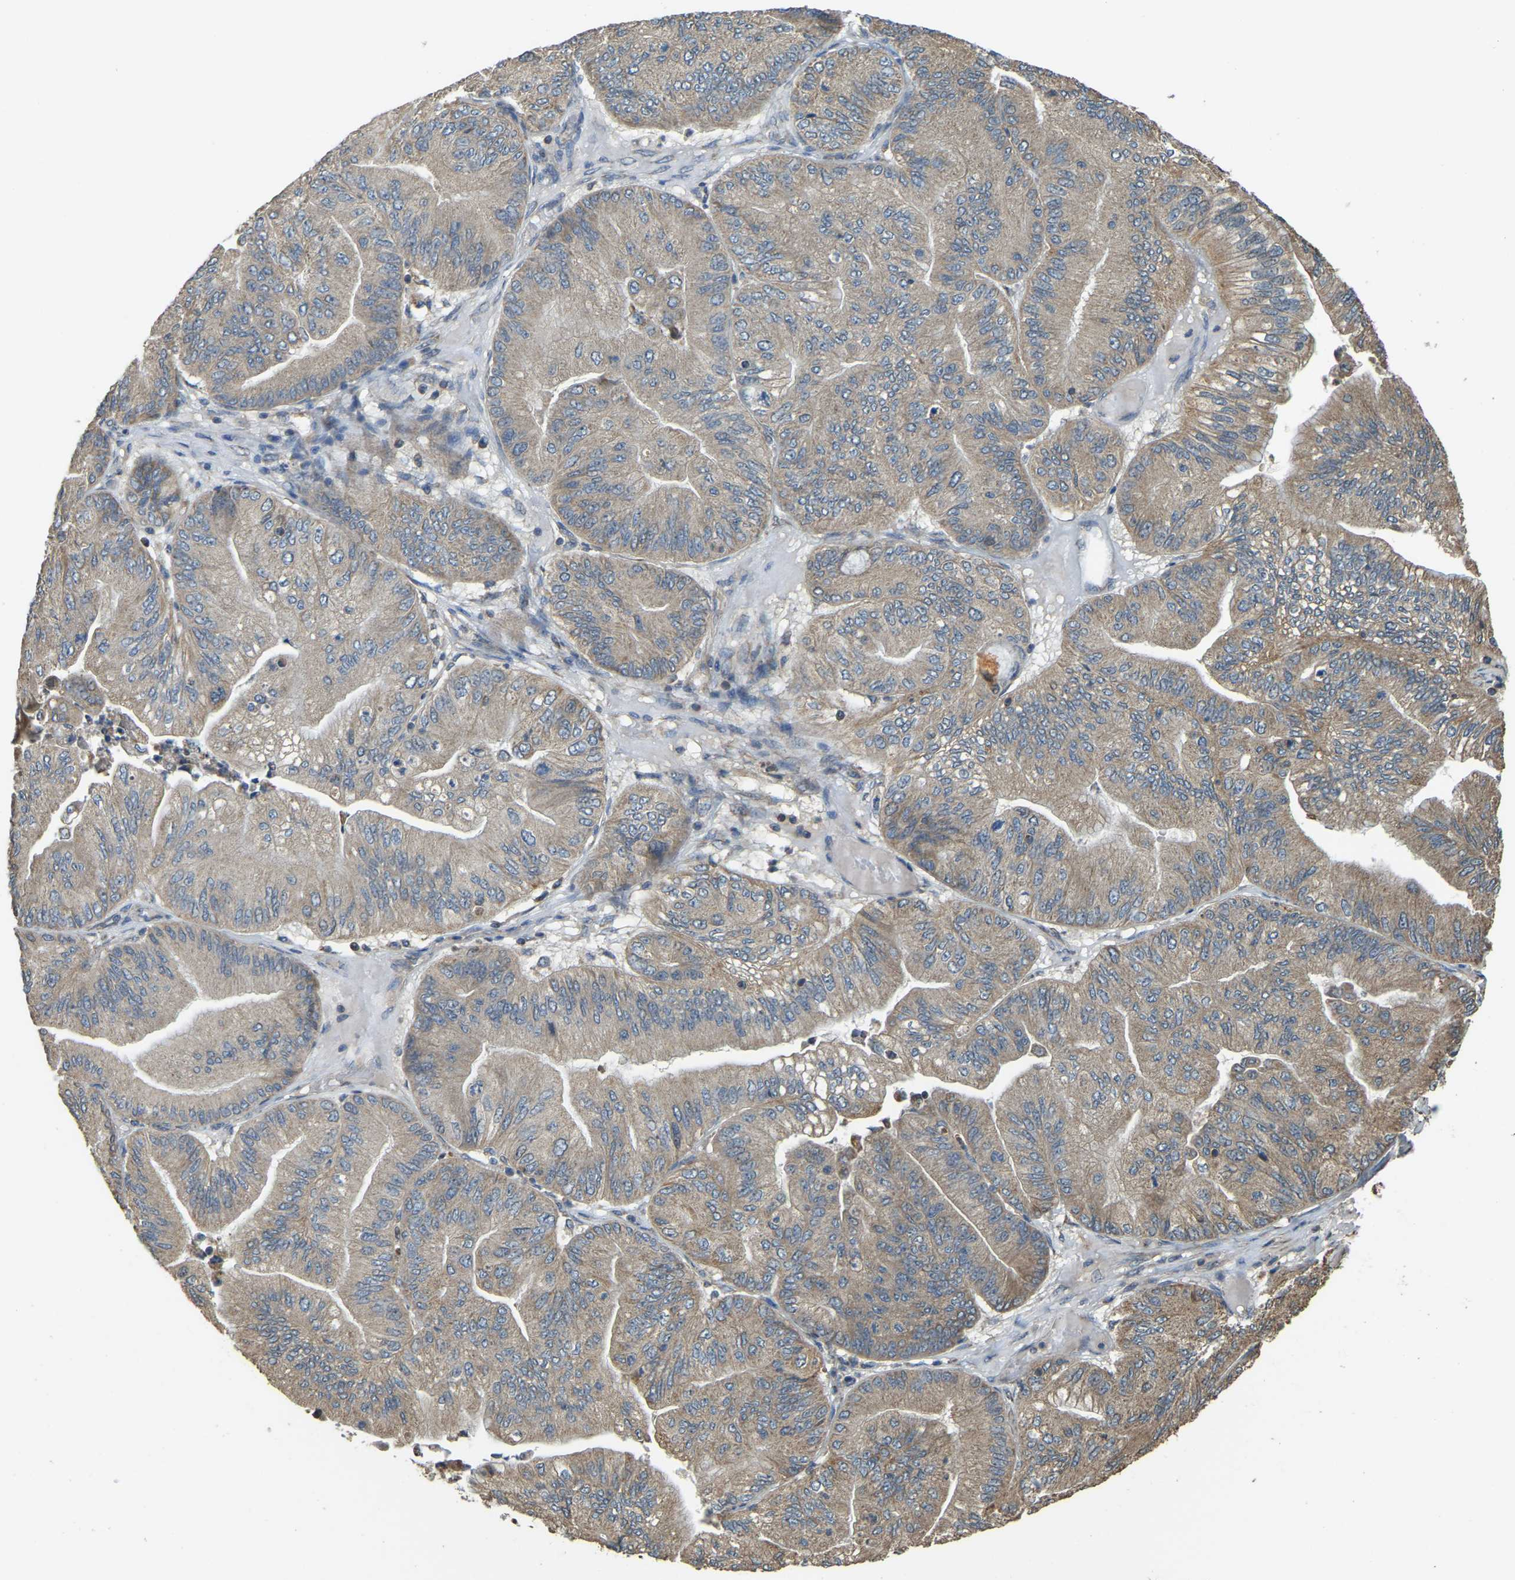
{"staining": {"intensity": "moderate", "quantity": ">75%", "location": "cytoplasmic/membranous"}, "tissue": "ovarian cancer", "cell_type": "Tumor cells", "image_type": "cancer", "snomed": [{"axis": "morphology", "description": "Cystadenocarcinoma, mucinous, NOS"}, {"axis": "topography", "description": "Ovary"}], "caption": "Immunohistochemistry staining of ovarian mucinous cystadenocarcinoma, which reveals medium levels of moderate cytoplasmic/membranous staining in about >75% of tumor cells indicating moderate cytoplasmic/membranous protein staining. The staining was performed using DAB (3,3'-diaminobenzidine) (brown) for protein detection and nuclei were counterstained in hematoxylin (blue).", "gene": "GNG2", "patient": {"sex": "female", "age": 61}}